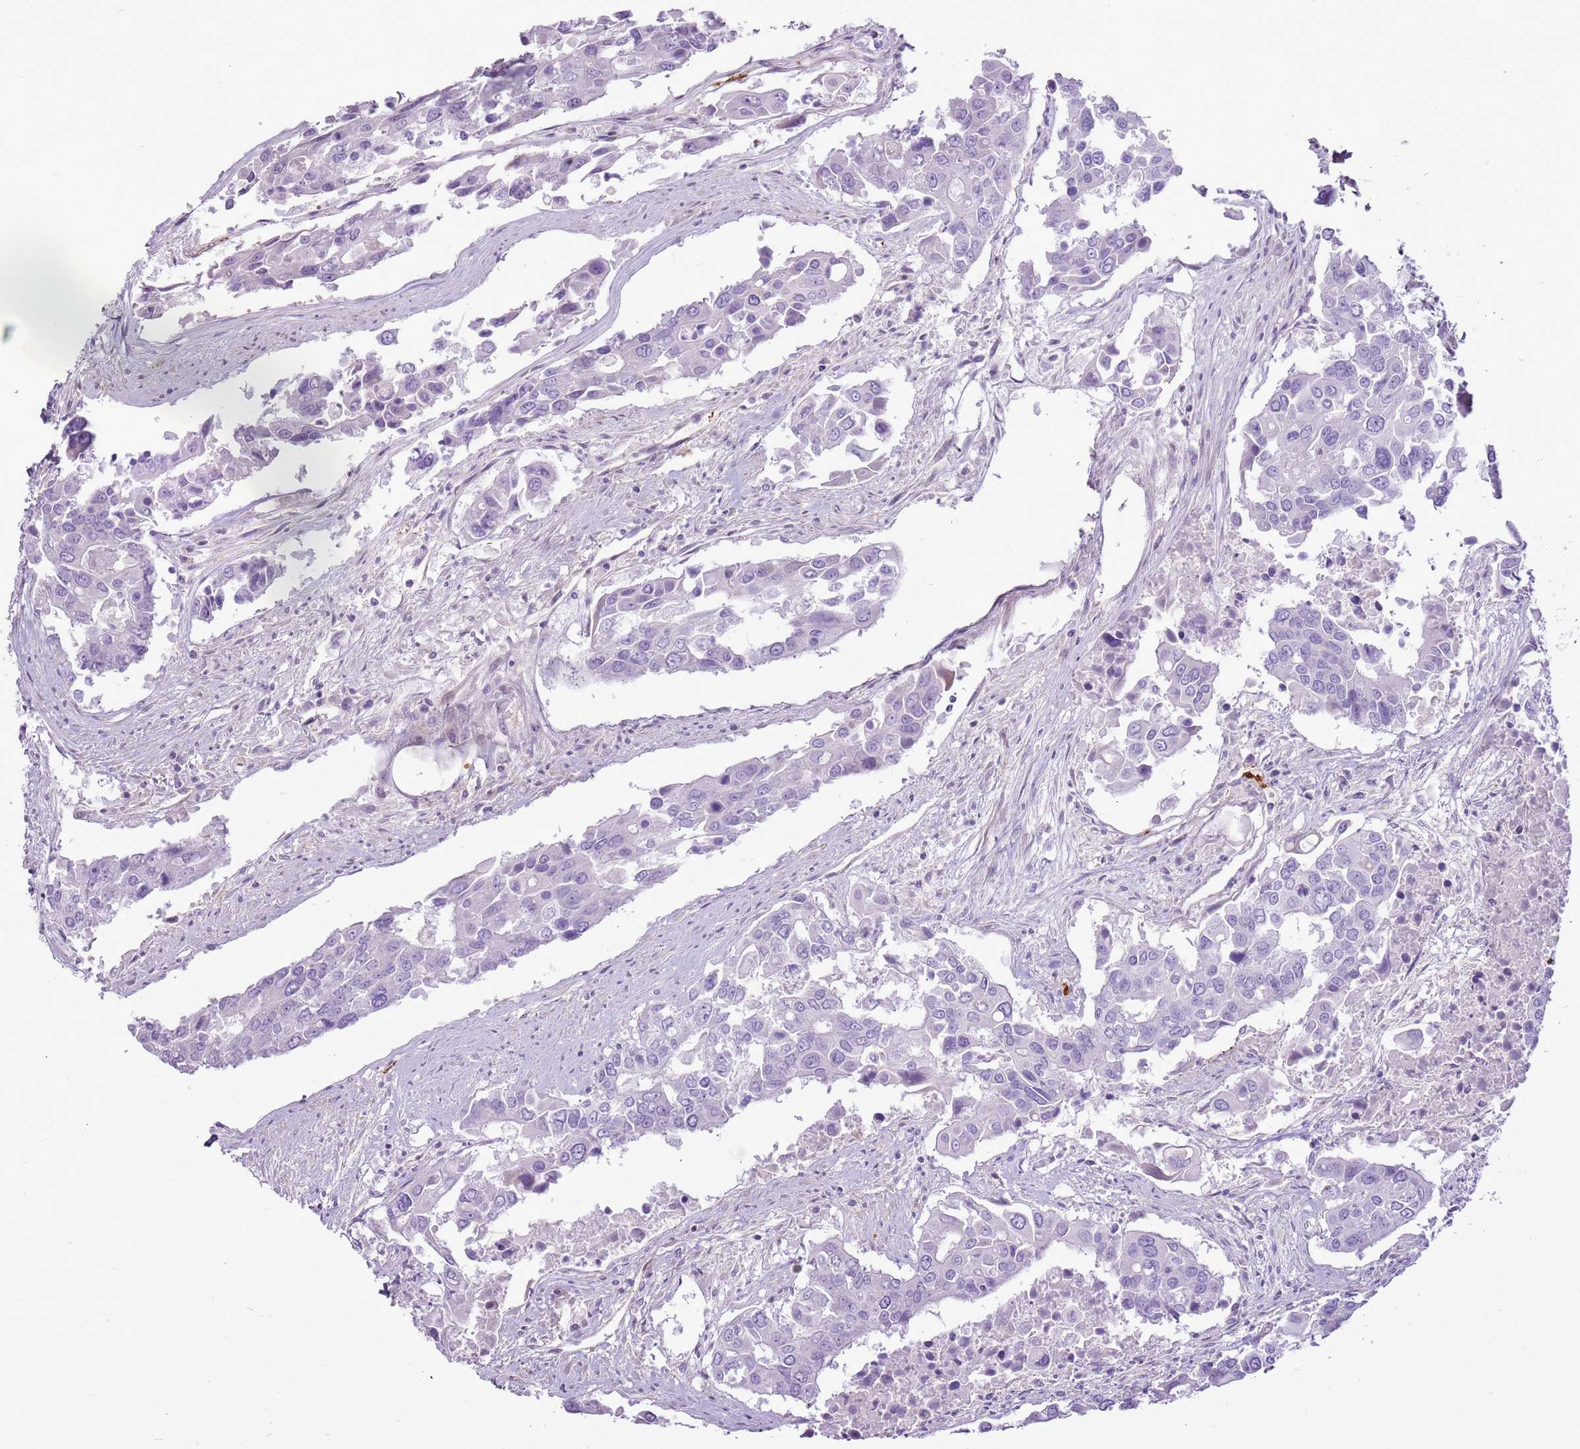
{"staining": {"intensity": "negative", "quantity": "none", "location": "none"}, "tissue": "colorectal cancer", "cell_type": "Tumor cells", "image_type": "cancer", "snomed": [{"axis": "morphology", "description": "Adenocarcinoma, NOS"}, {"axis": "topography", "description": "Colon"}], "caption": "High magnification brightfield microscopy of adenocarcinoma (colorectal) stained with DAB (3,3'-diaminobenzidine) (brown) and counterstained with hematoxylin (blue): tumor cells show no significant staining.", "gene": "CHAC2", "patient": {"sex": "male", "age": 77}}